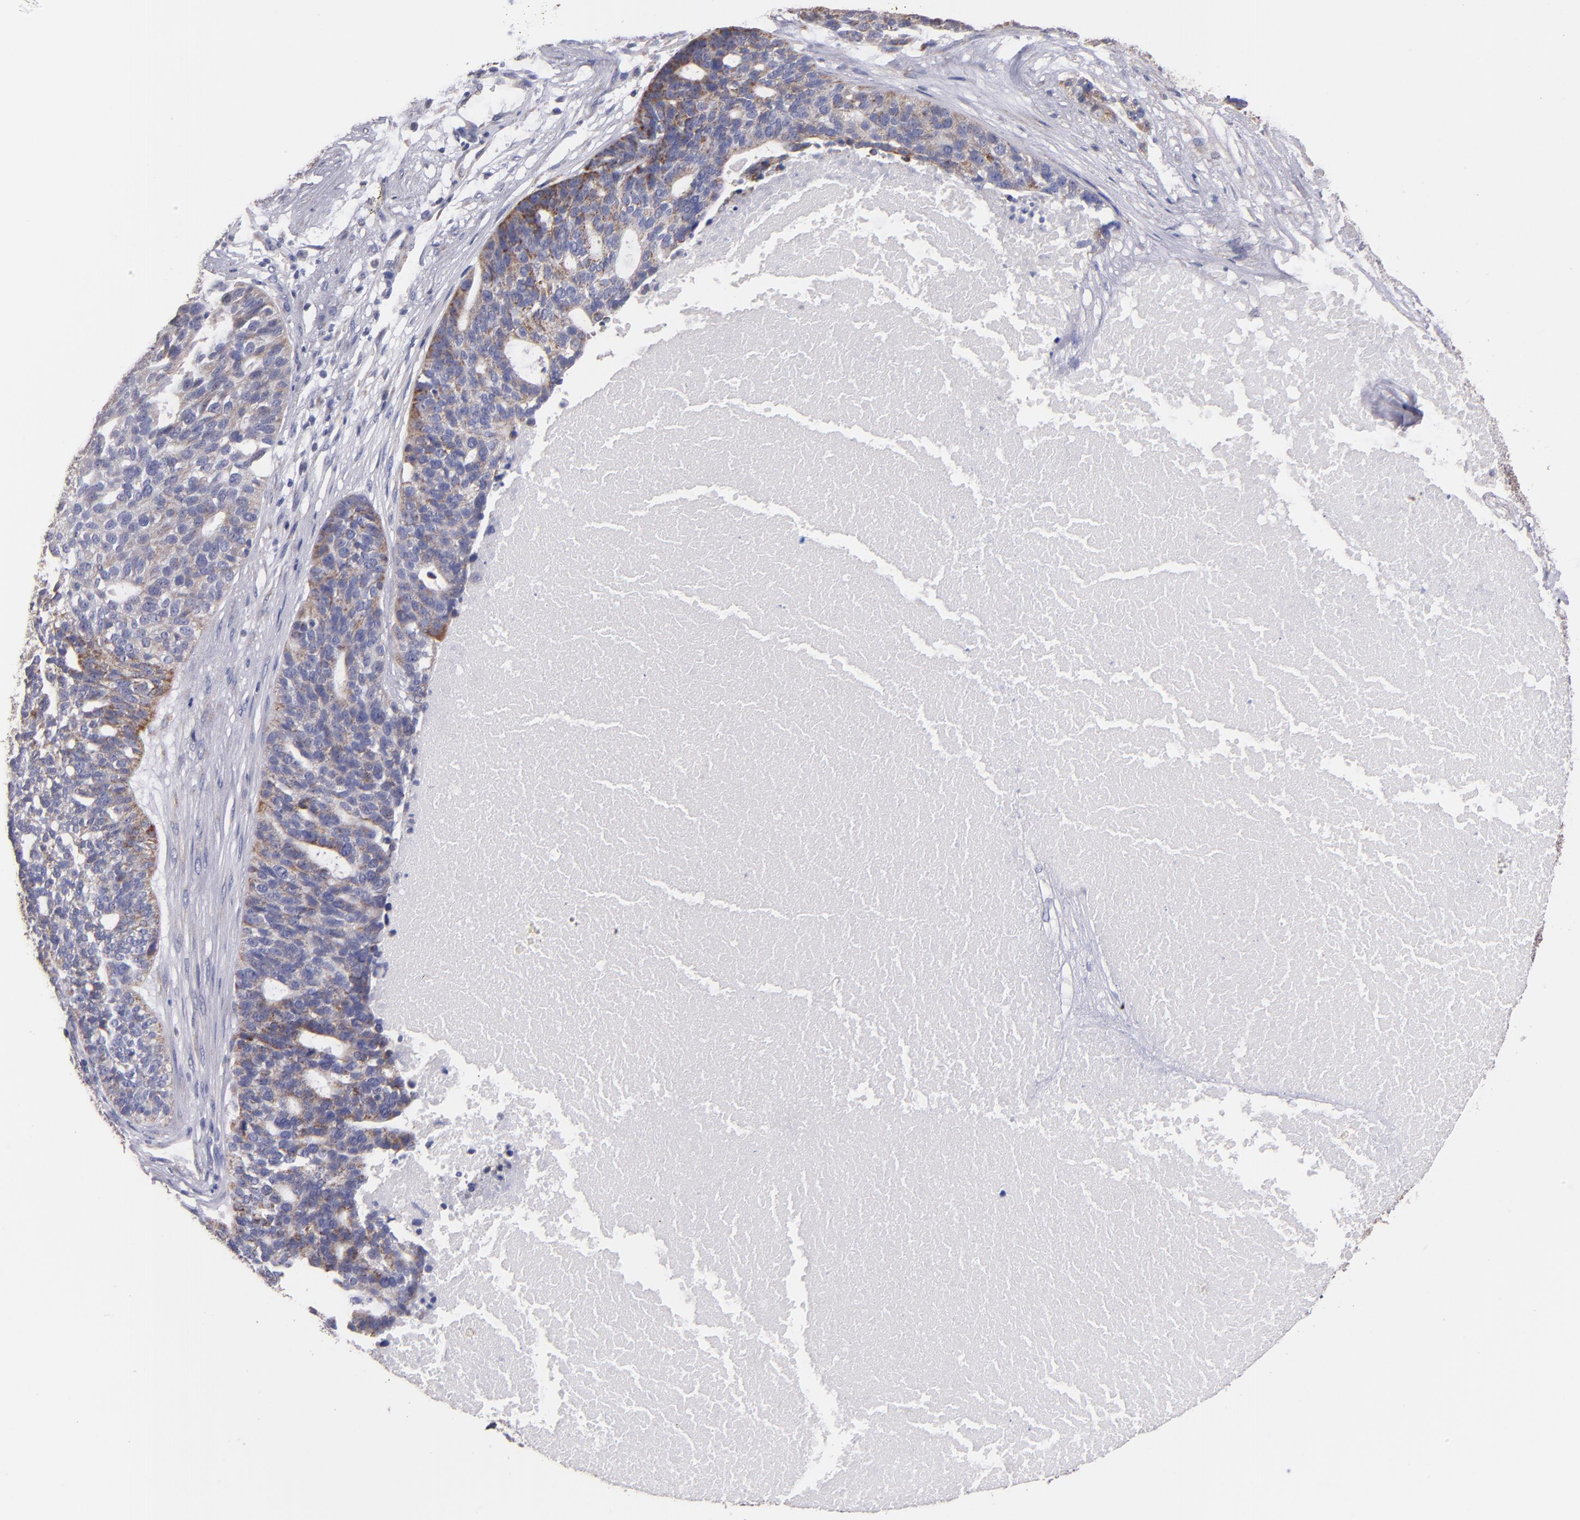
{"staining": {"intensity": "moderate", "quantity": "25%-75%", "location": "cytoplasmic/membranous"}, "tissue": "ovarian cancer", "cell_type": "Tumor cells", "image_type": "cancer", "snomed": [{"axis": "morphology", "description": "Cystadenocarcinoma, serous, NOS"}, {"axis": "topography", "description": "Ovary"}], "caption": "Ovarian cancer stained for a protein (brown) demonstrates moderate cytoplasmic/membranous positive staining in approximately 25%-75% of tumor cells.", "gene": "CLTA", "patient": {"sex": "female", "age": 59}}